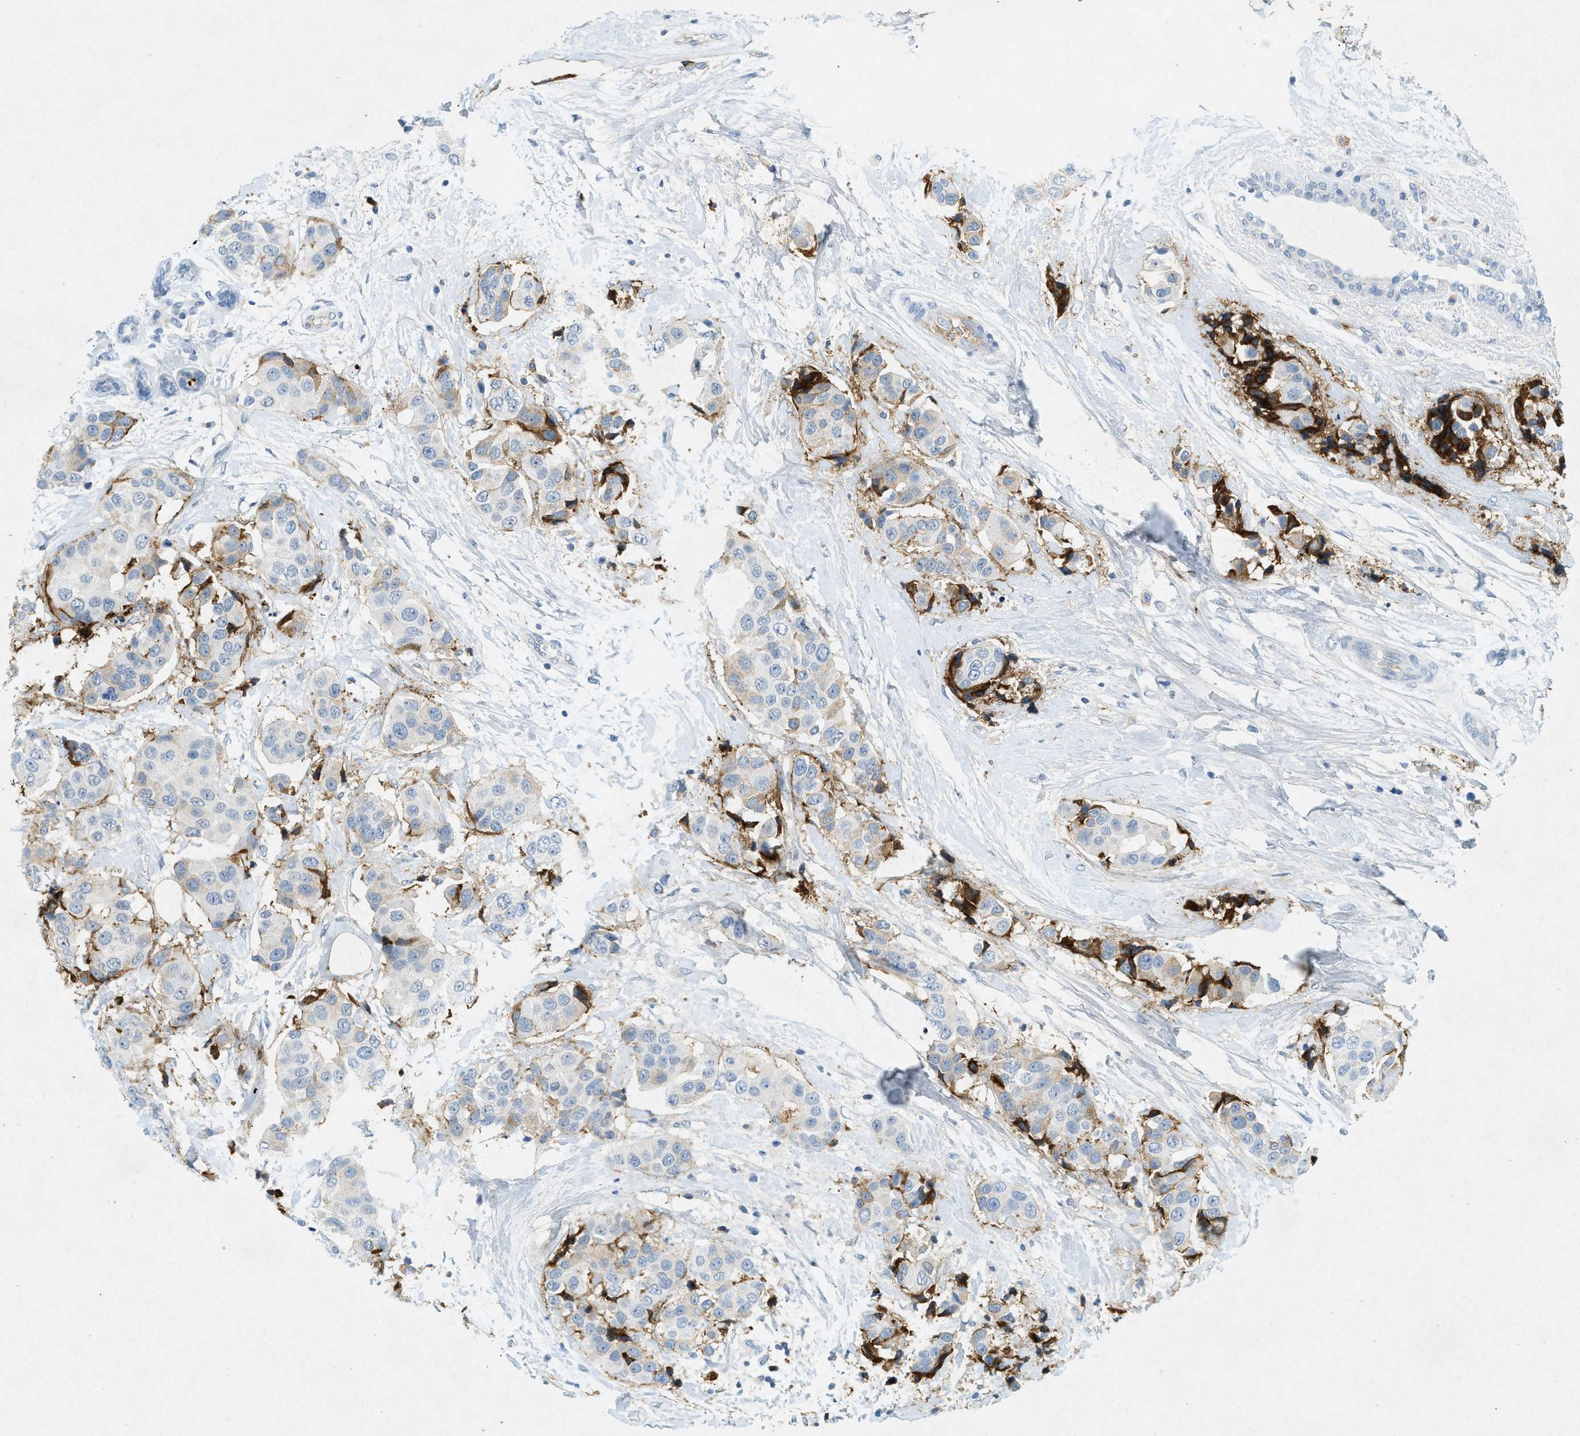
{"staining": {"intensity": "moderate", "quantity": "<25%", "location": "cytoplasmic/membranous"}, "tissue": "breast cancer", "cell_type": "Tumor cells", "image_type": "cancer", "snomed": [{"axis": "morphology", "description": "Normal tissue, NOS"}, {"axis": "morphology", "description": "Duct carcinoma"}, {"axis": "topography", "description": "Breast"}], "caption": "Breast cancer (intraductal carcinoma) stained with immunohistochemistry shows moderate cytoplasmic/membranous expression in approximately <25% of tumor cells.", "gene": "F2", "patient": {"sex": "female", "age": 39}}